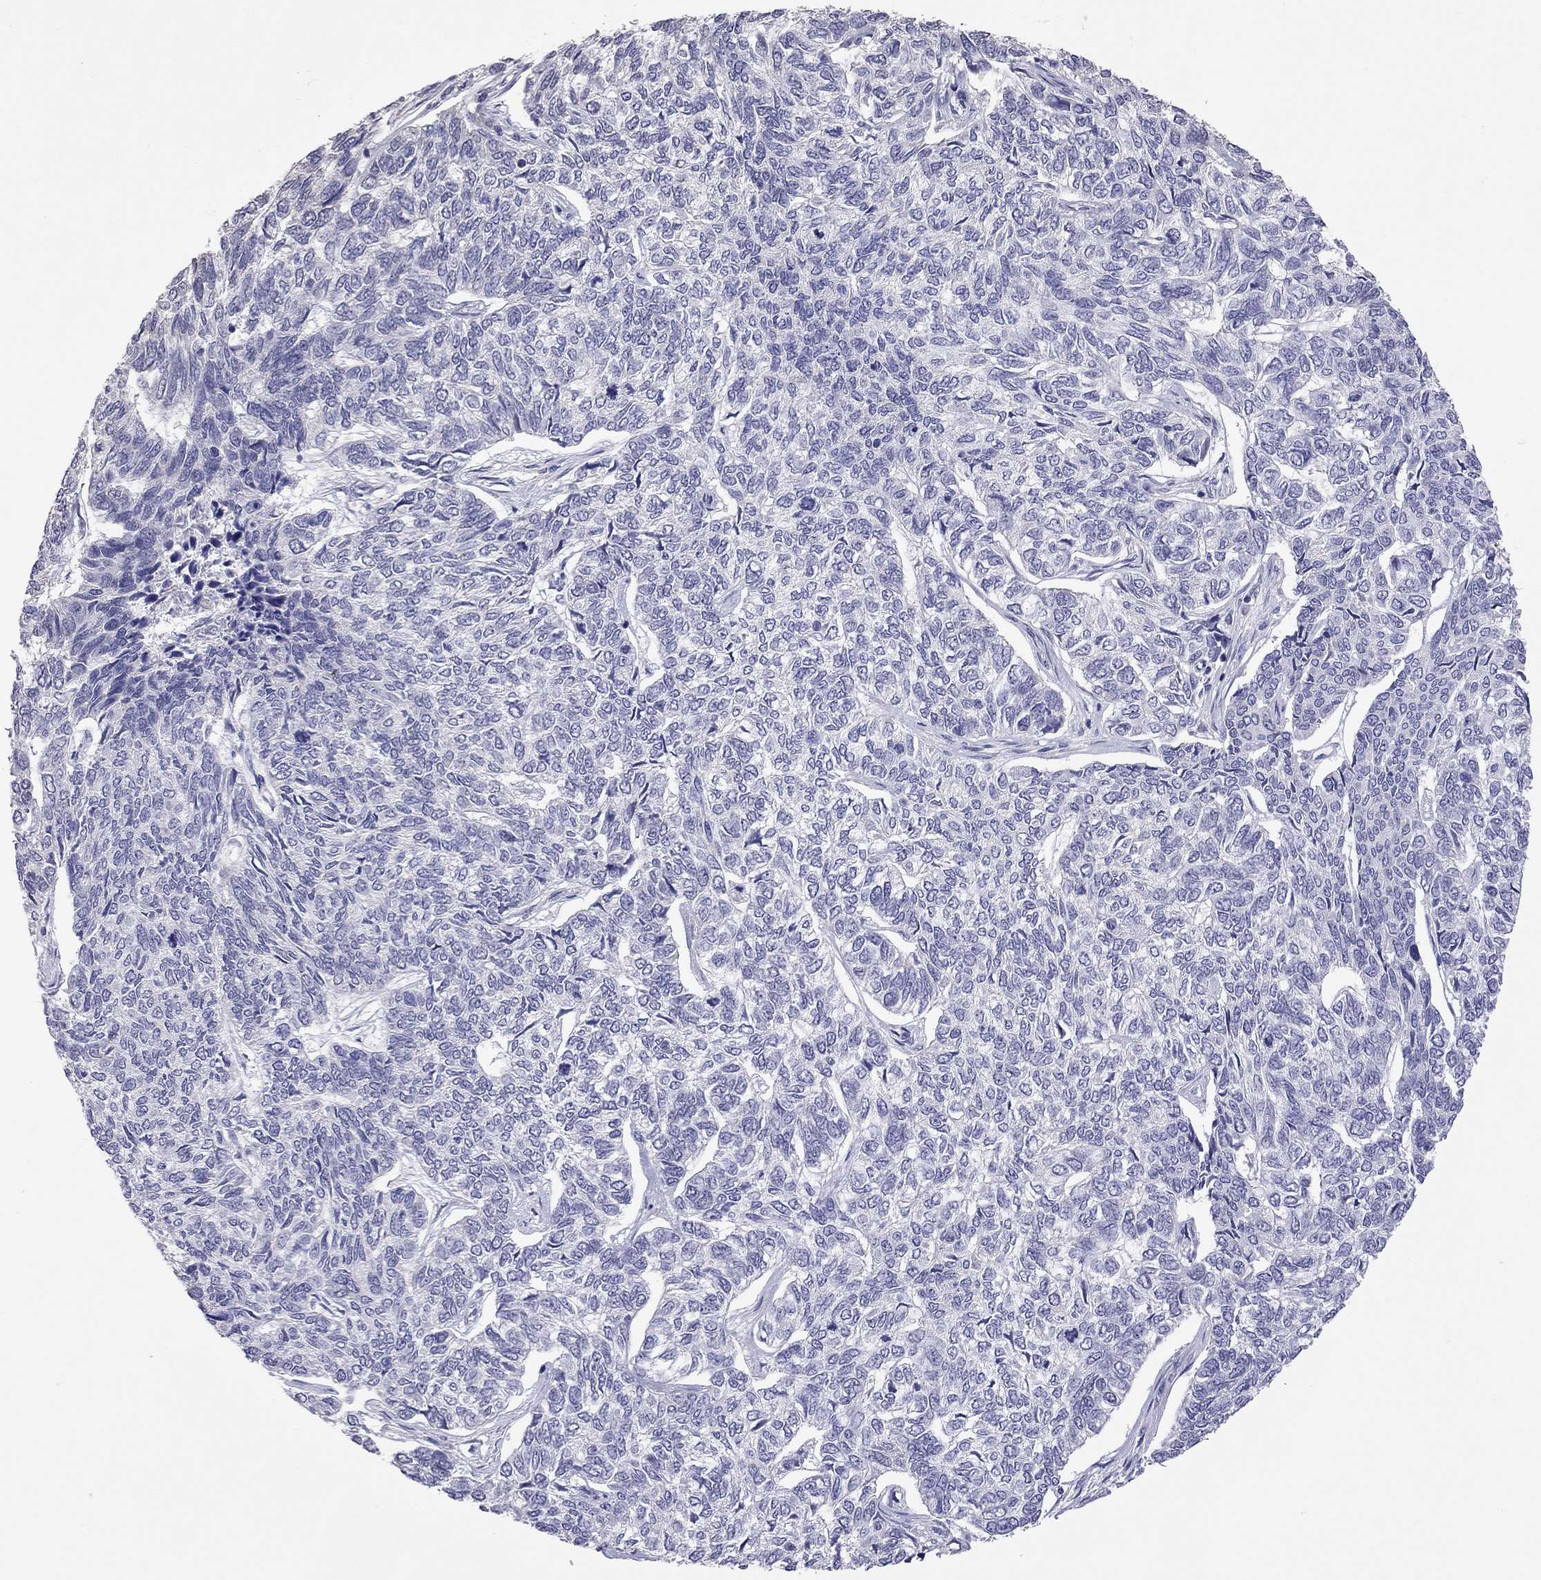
{"staining": {"intensity": "negative", "quantity": "none", "location": "none"}, "tissue": "skin cancer", "cell_type": "Tumor cells", "image_type": "cancer", "snomed": [{"axis": "morphology", "description": "Basal cell carcinoma"}, {"axis": "topography", "description": "Skin"}], "caption": "Image shows no protein positivity in tumor cells of skin basal cell carcinoma tissue. (DAB (3,3'-diaminobenzidine) immunohistochemistry (IHC) visualized using brightfield microscopy, high magnification).", "gene": "PPP1R3A", "patient": {"sex": "female", "age": 65}}